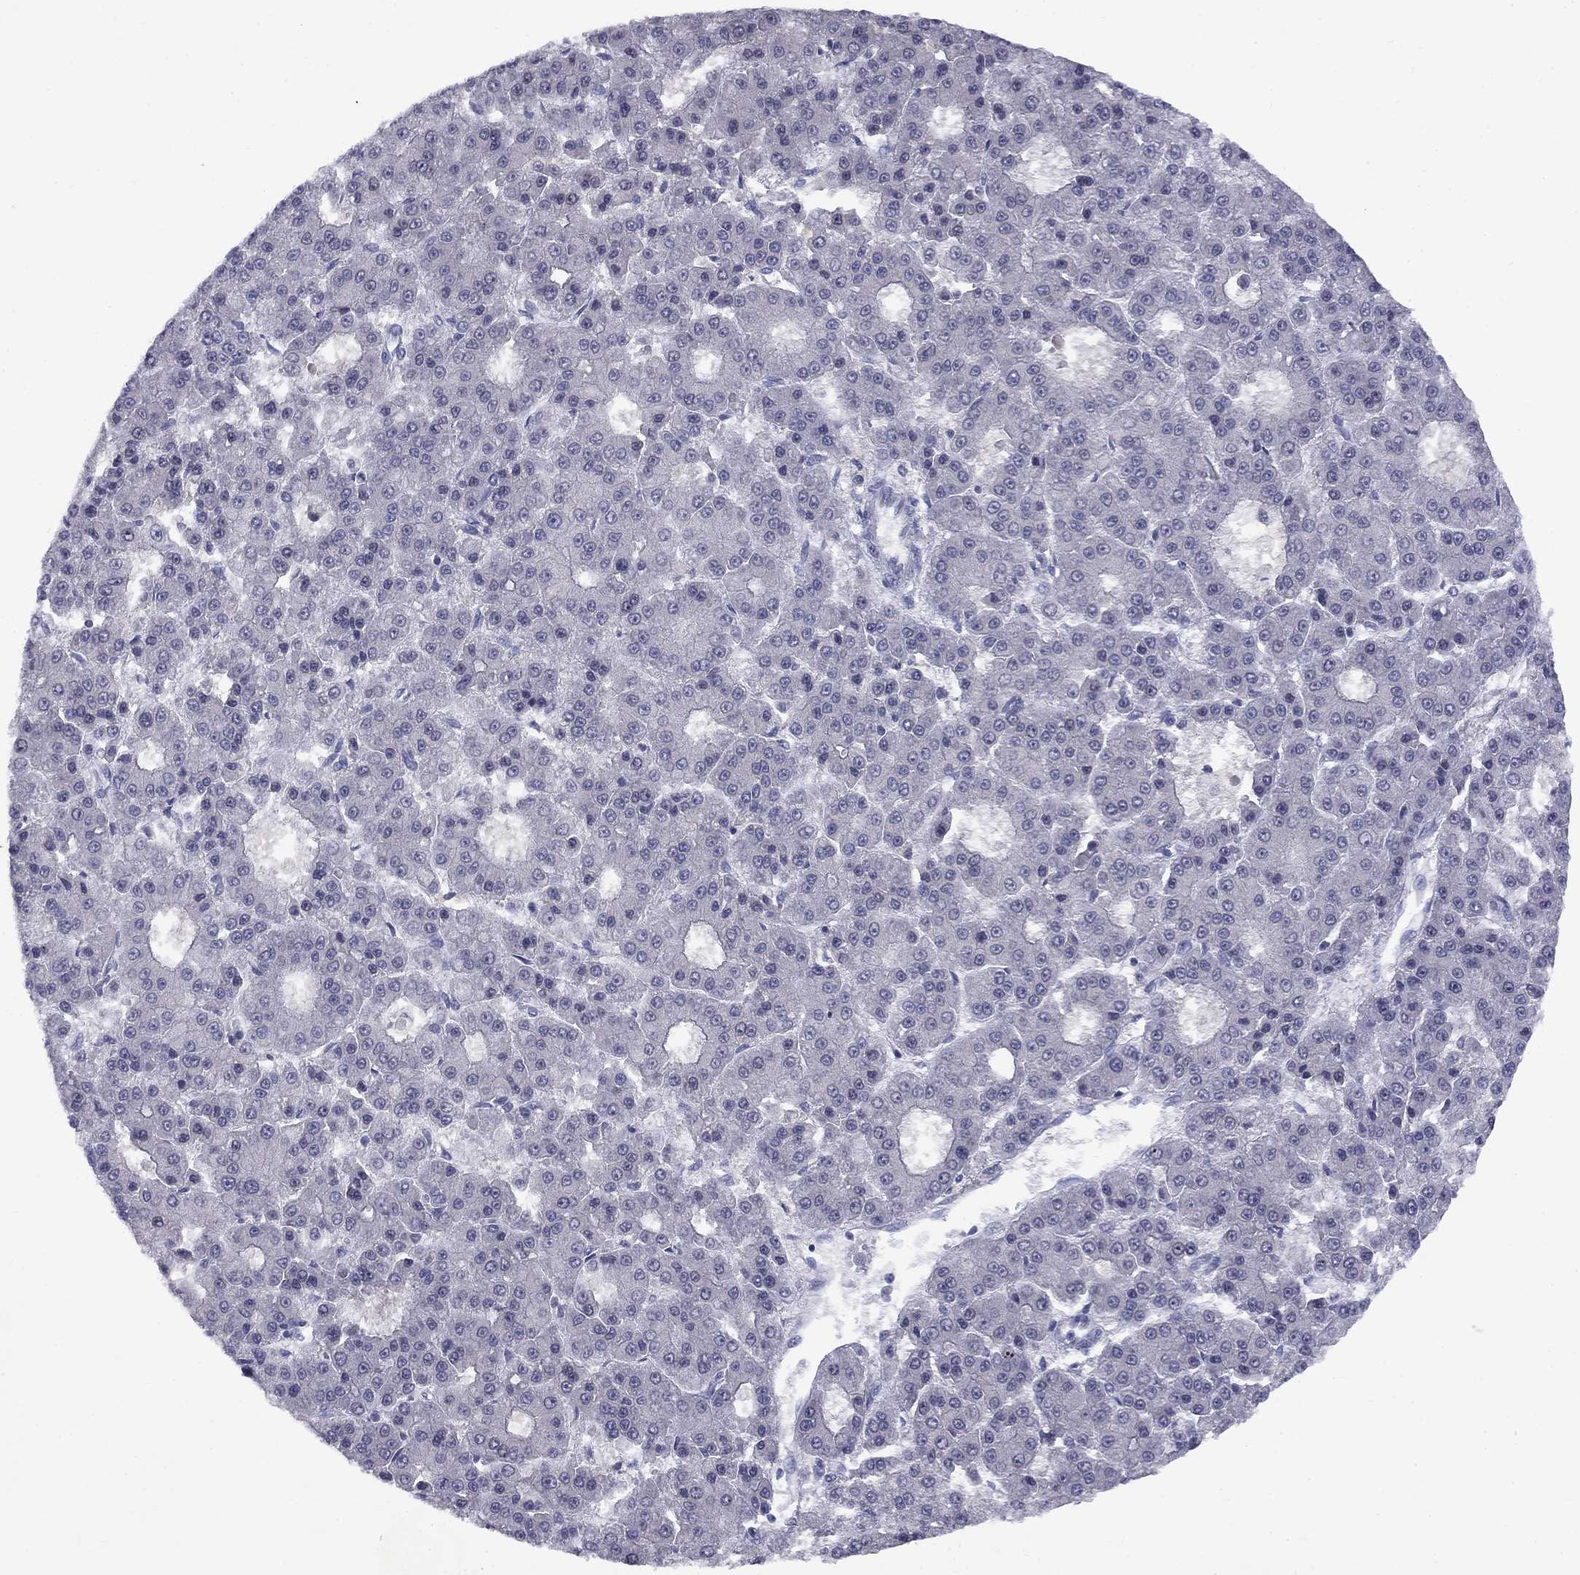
{"staining": {"intensity": "negative", "quantity": "none", "location": "none"}, "tissue": "liver cancer", "cell_type": "Tumor cells", "image_type": "cancer", "snomed": [{"axis": "morphology", "description": "Carcinoma, Hepatocellular, NOS"}, {"axis": "topography", "description": "Liver"}], "caption": "An immunohistochemistry (IHC) micrograph of liver hepatocellular carcinoma is shown. There is no staining in tumor cells of liver hepatocellular carcinoma.", "gene": "CACNA1A", "patient": {"sex": "male", "age": 70}}